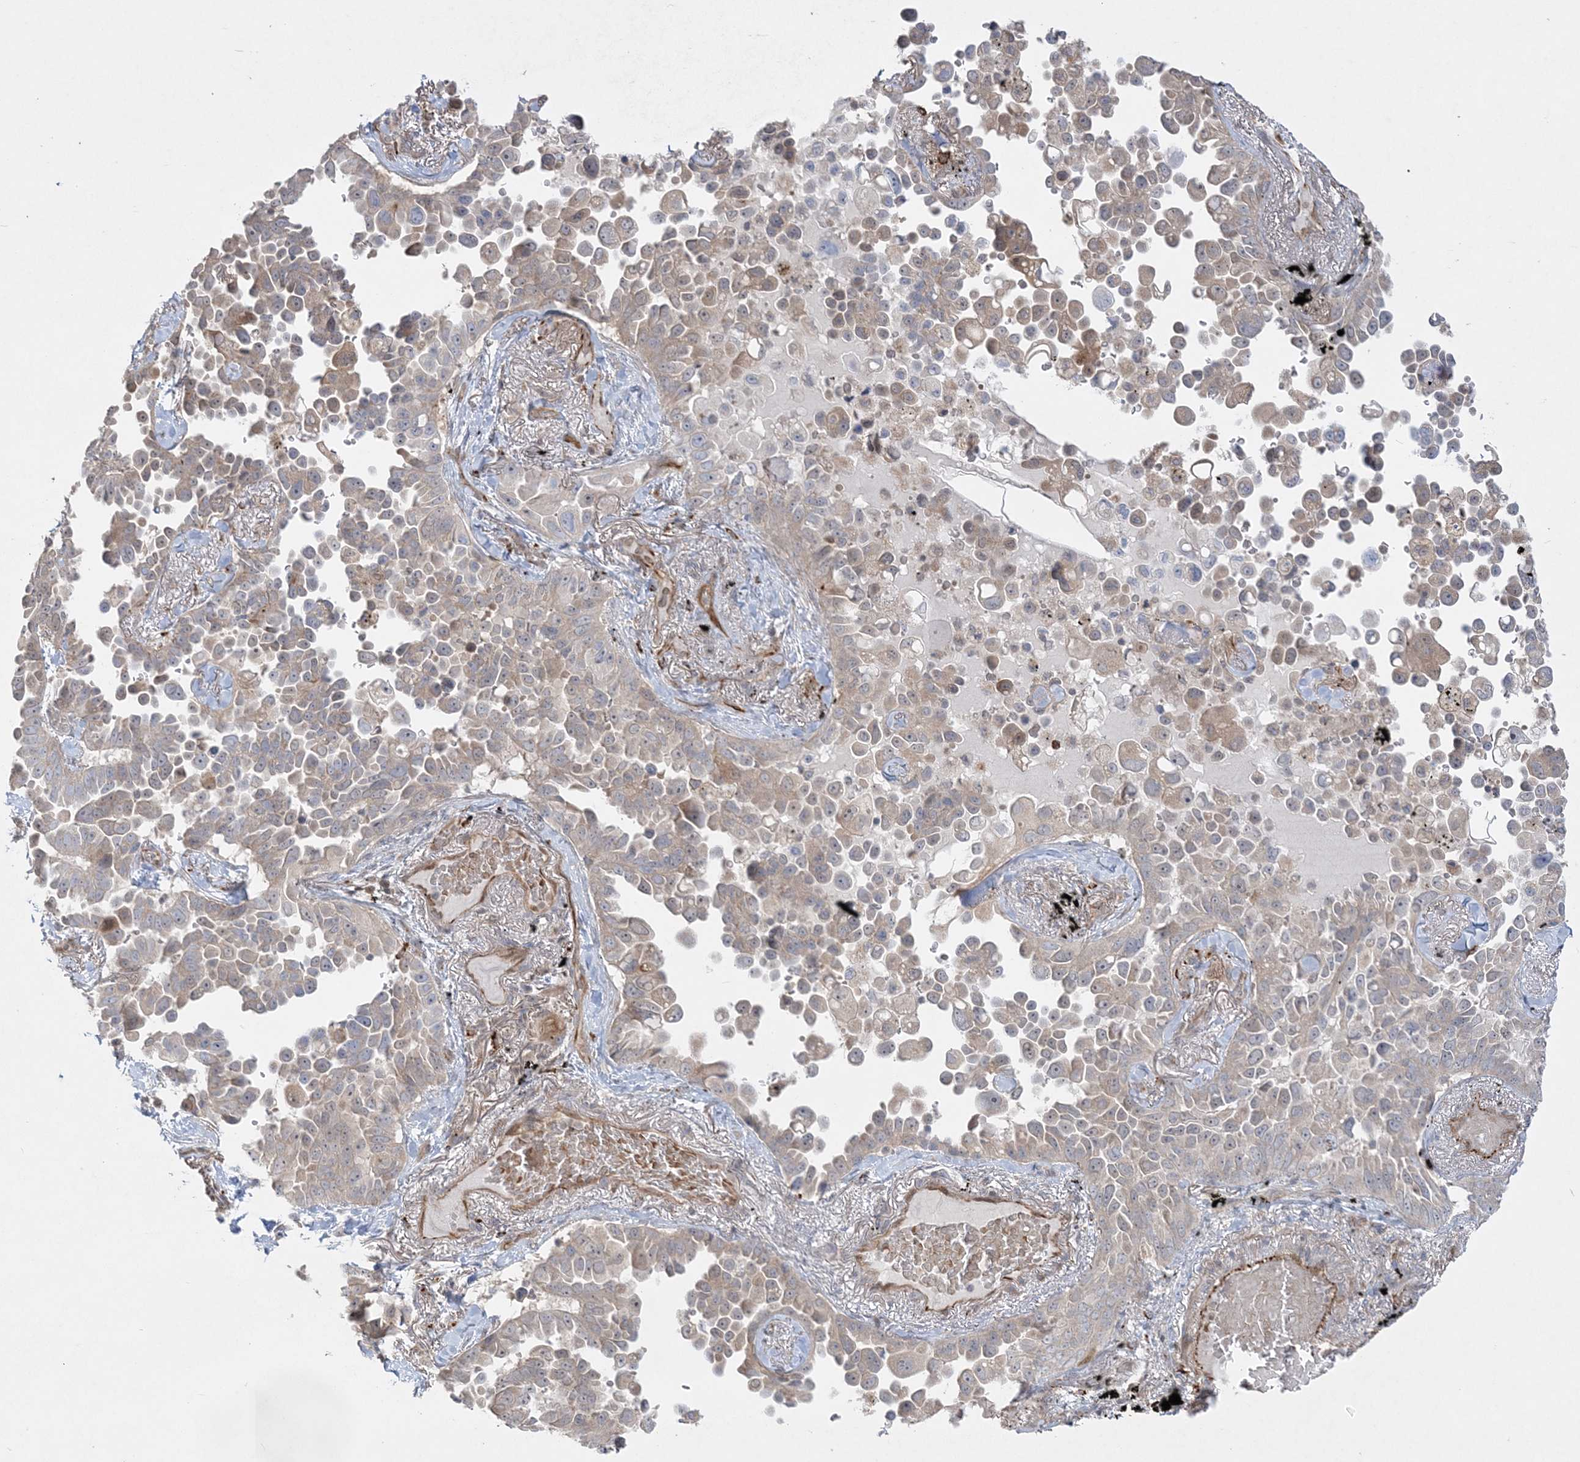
{"staining": {"intensity": "moderate", "quantity": "<25%", "location": "cytoplasmic/membranous"}, "tissue": "lung cancer", "cell_type": "Tumor cells", "image_type": "cancer", "snomed": [{"axis": "morphology", "description": "Adenocarcinoma, NOS"}, {"axis": "topography", "description": "Lung"}], "caption": "Immunohistochemical staining of lung cancer exhibits moderate cytoplasmic/membranous protein expression in approximately <25% of tumor cells. (brown staining indicates protein expression, while blue staining denotes nuclei).", "gene": "INPP1", "patient": {"sex": "female", "age": 67}}